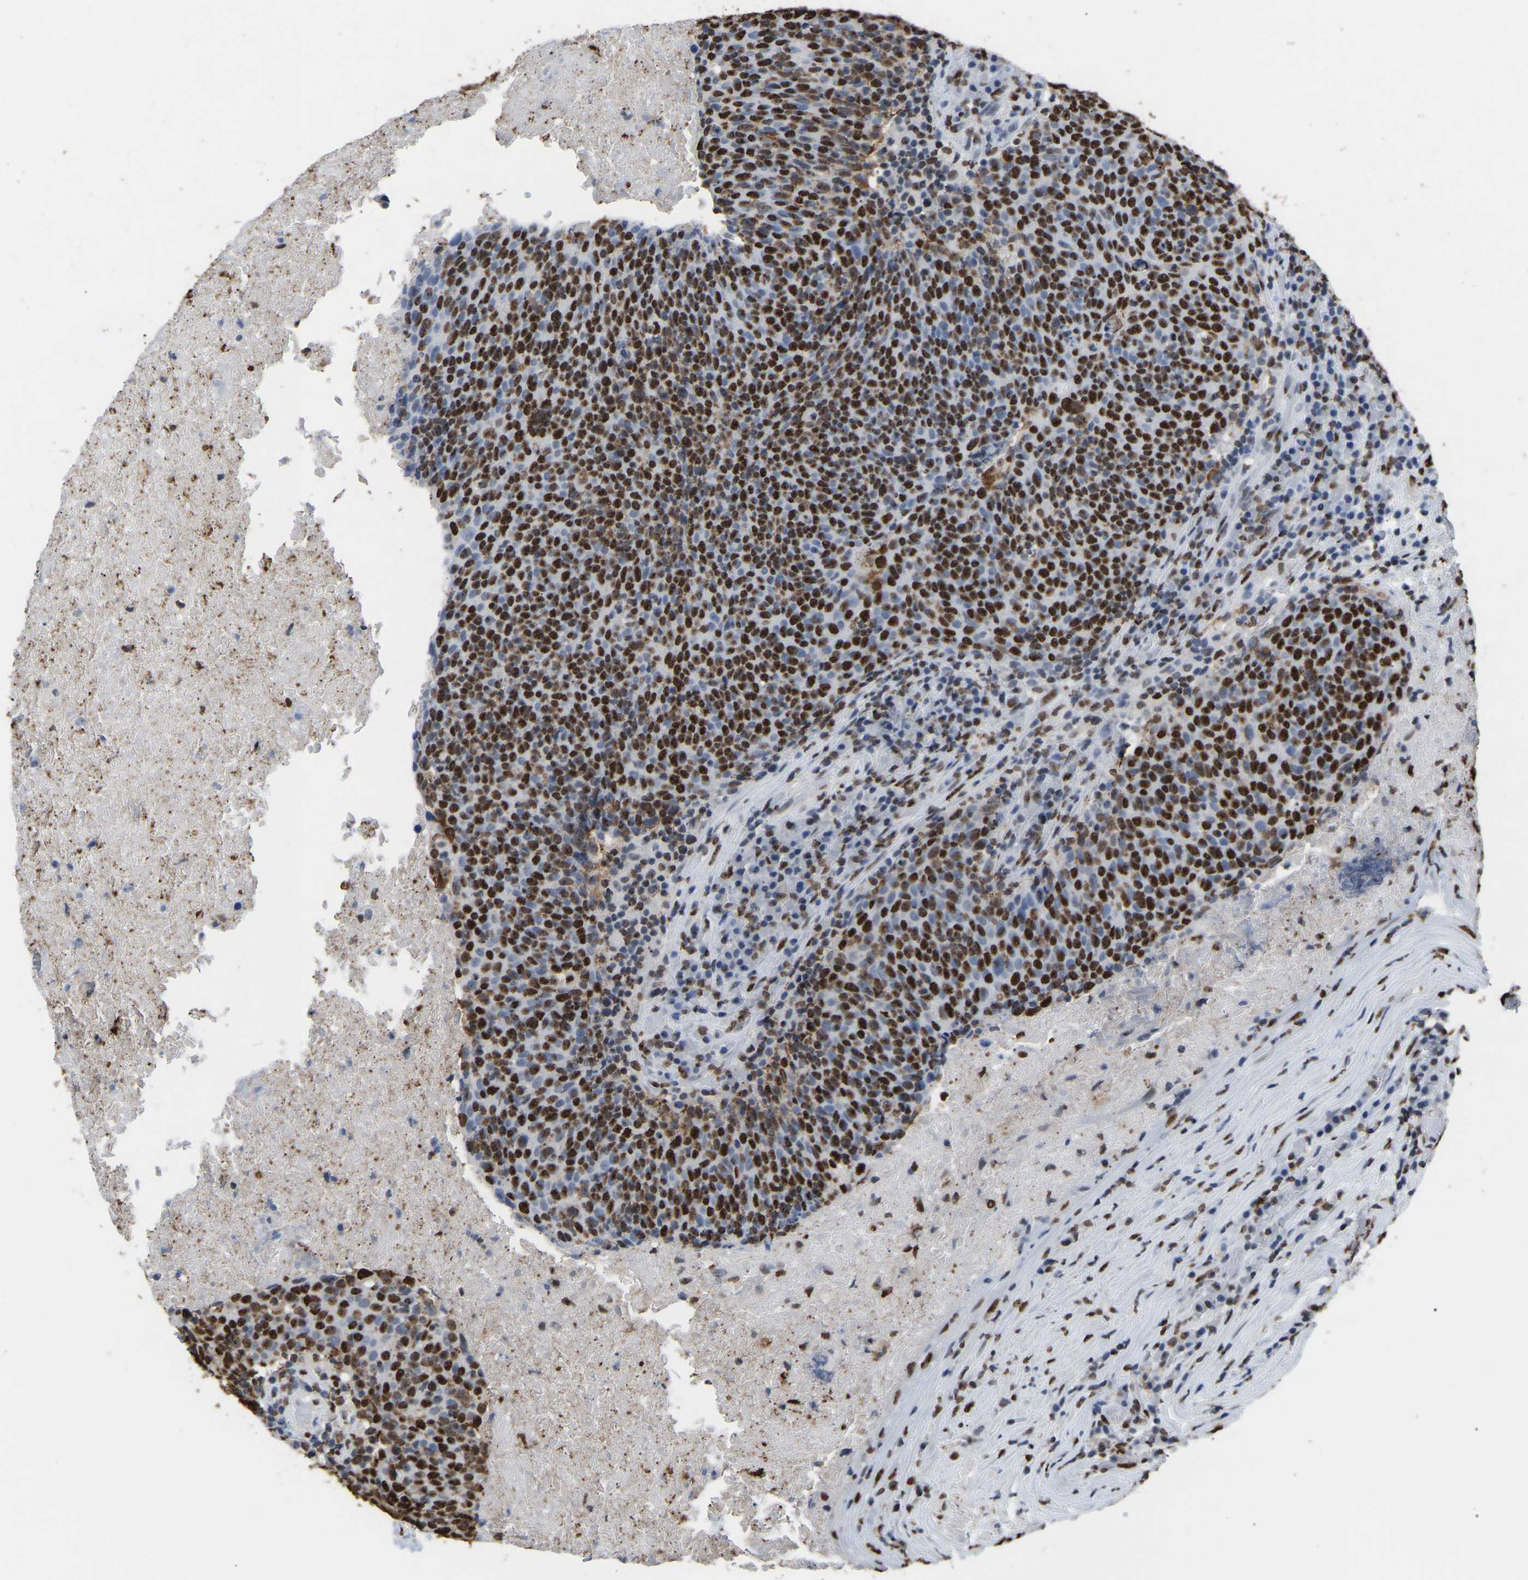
{"staining": {"intensity": "strong", "quantity": "25%-75%", "location": "nuclear"}, "tissue": "head and neck cancer", "cell_type": "Tumor cells", "image_type": "cancer", "snomed": [{"axis": "morphology", "description": "Squamous cell carcinoma, NOS"}, {"axis": "morphology", "description": "Squamous cell carcinoma, metastatic, NOS"}, {"axis": "topography", "description": "Lymph node"}, {"axis": "topography", "description": "Head-Neck"}], "caption": "This is an image of IHC staining of head and neck cancer (metastatic squamous cell carcinoma), which shows strong expression in the nuclear of tumor cells.", "gene": "RBL2", "patient": {"sex": "male", "age": 62}}